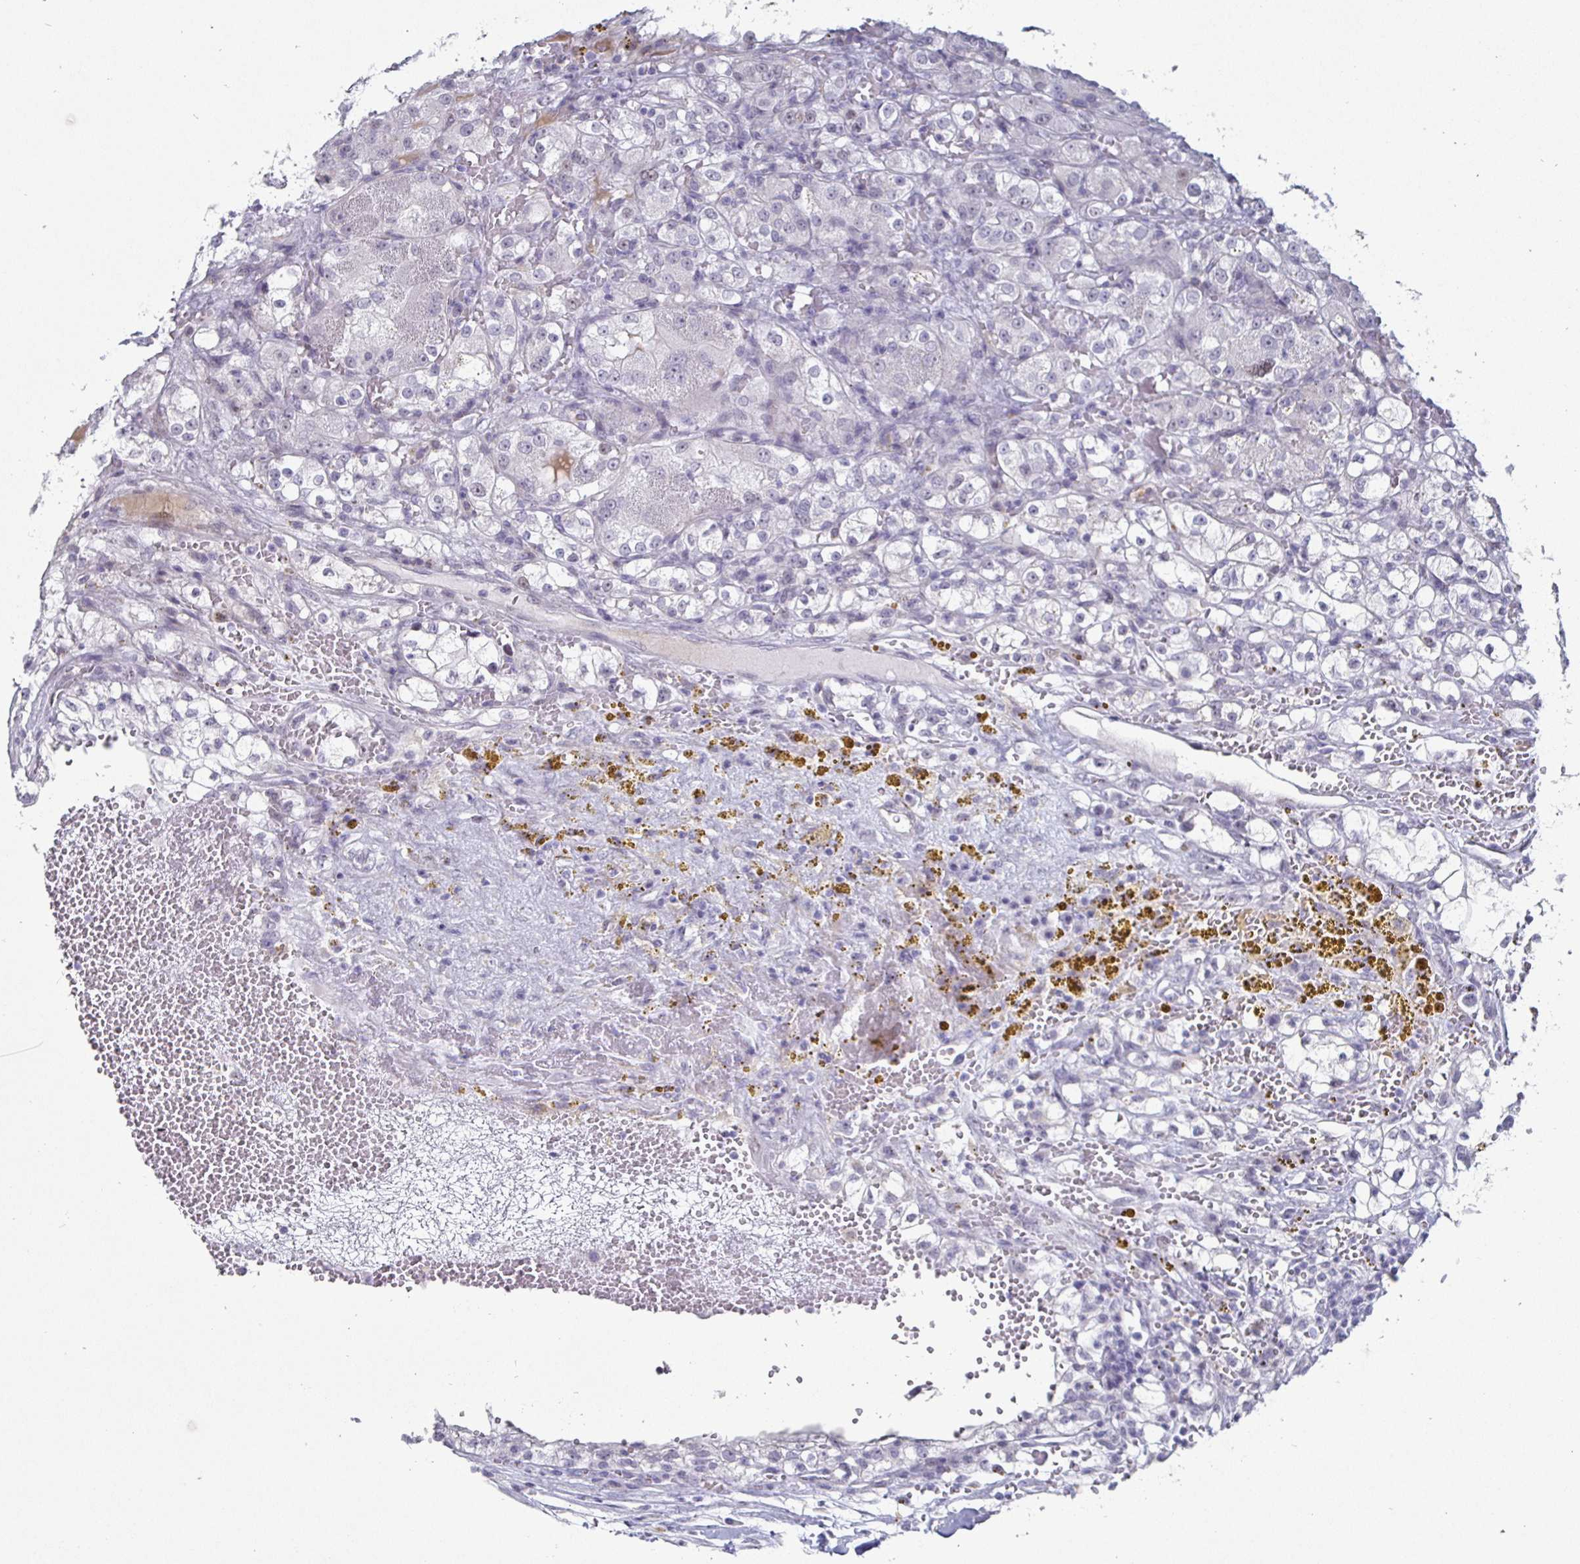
{"staining": {"intensity": "negative", "quantity": "none", "location": "none"}, "tissue": "renal cancer", "cell_type": "Tumor cells", "image_type": "cancer", "snomed": [{"axis": "morphology", "description": "Normal tissue, NOS"}, {"axis": "morphology", "description": "Adenocarcinoma, NOS"}, {"axis": "topography", "description": "Kidney"}], "caption": "Immunohistochemical staining of human adenocarcinoma (renal) displays no significant positivity in tumor cells.", "gene": "OOSP2", "patient": {"sex": "male", "age": 61}}